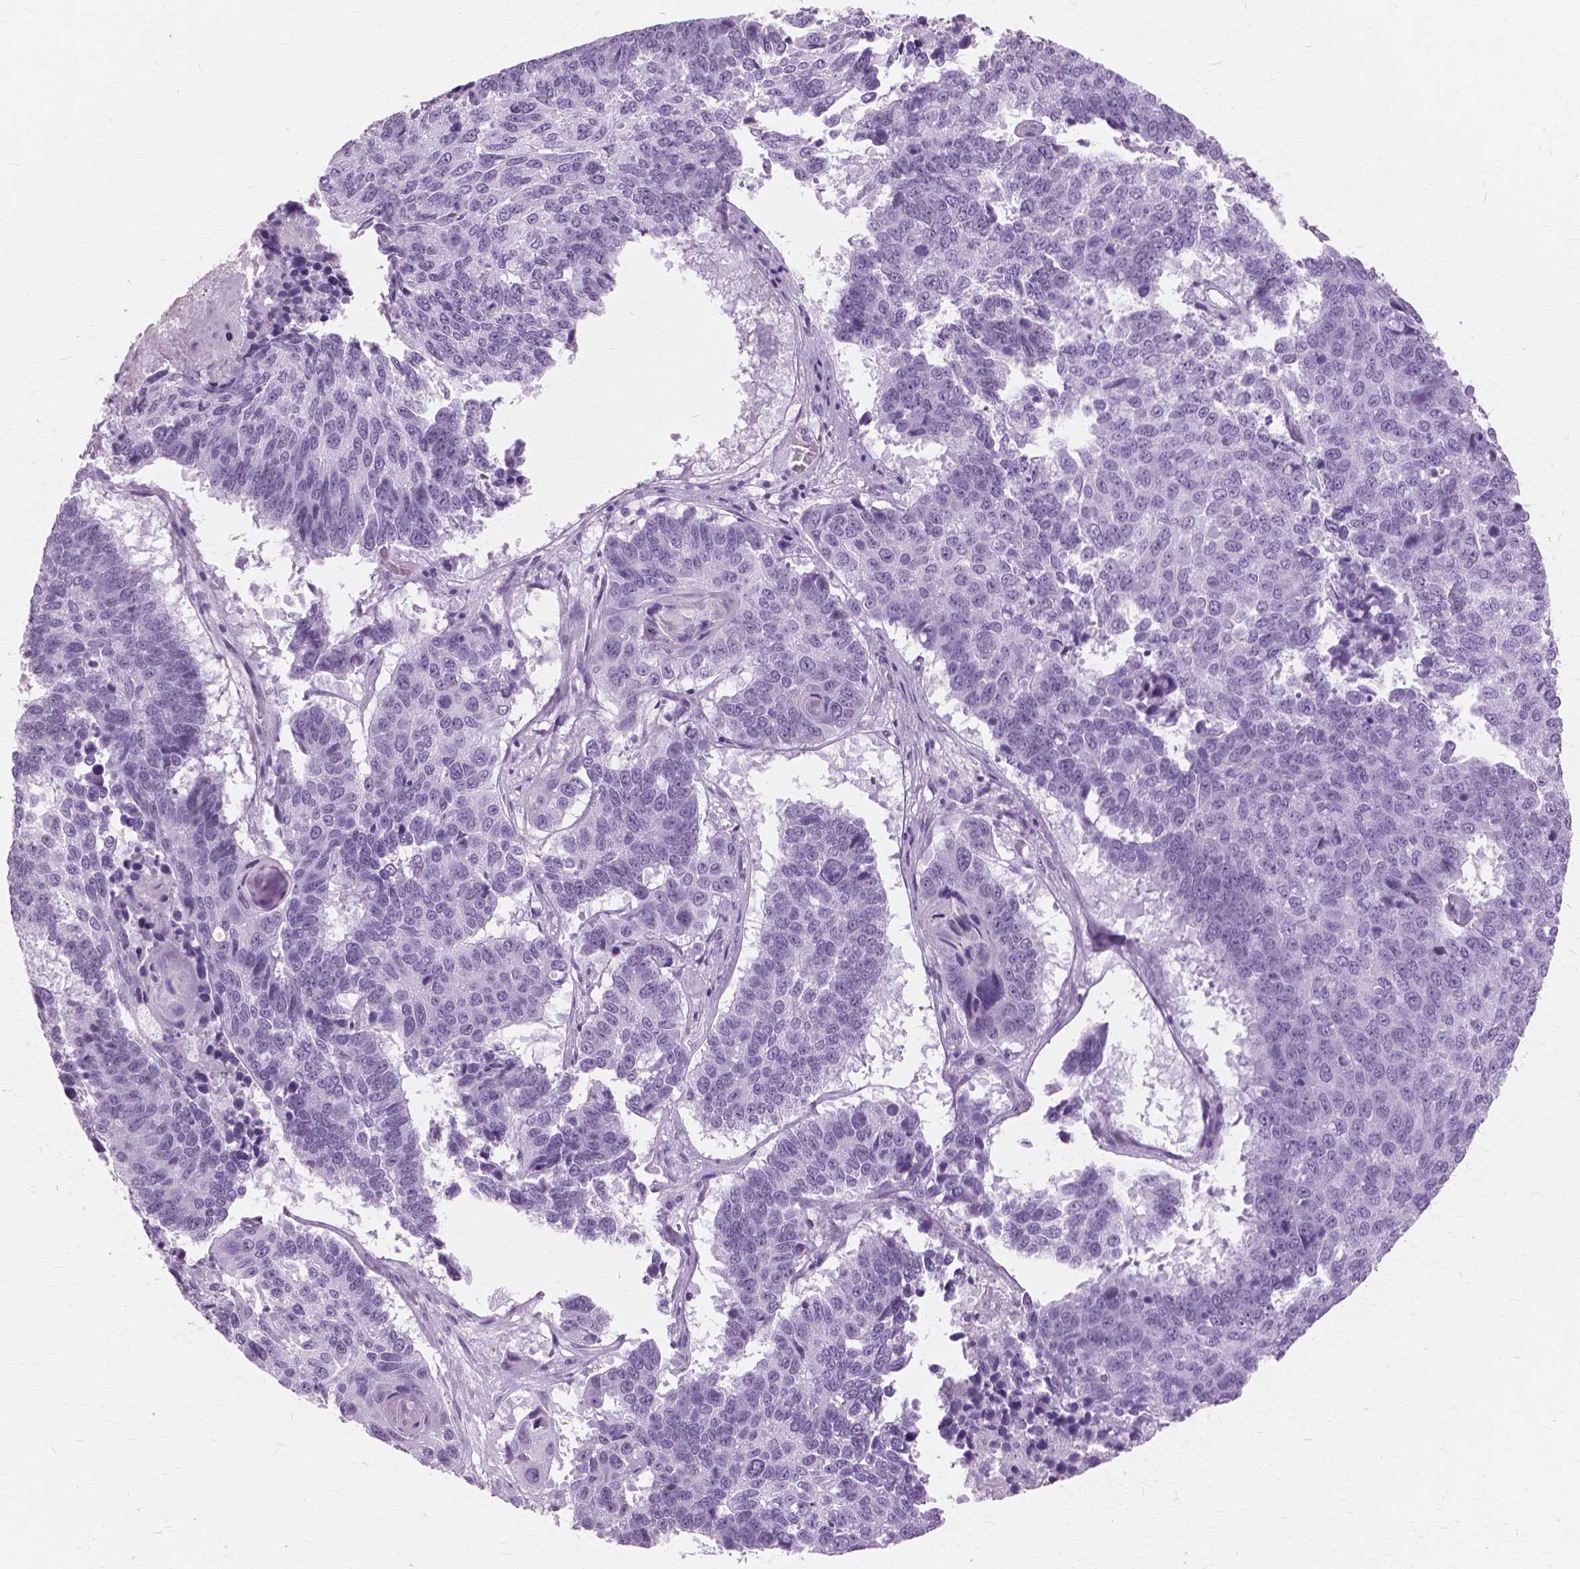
{"staining": {"intensity": "negative", "quantity": "none", "location": "none"}, "tissue": "lung cancer", "cell_type": "Tumor cells", "image_type": "cancer", "snomed": [{"axis": "morphology", "description": "Squamous cell carcinoma, NOS"}, {"axis": "topography", "description": "Lung"}], "caption": "A high-resolution histopathology image shows immunohistochemistry staining of lung cancer, which demonstrates no significant expression in tumor cells.", "gene": "SFTPD", "patient": {"sex": "male", "age": 73}}